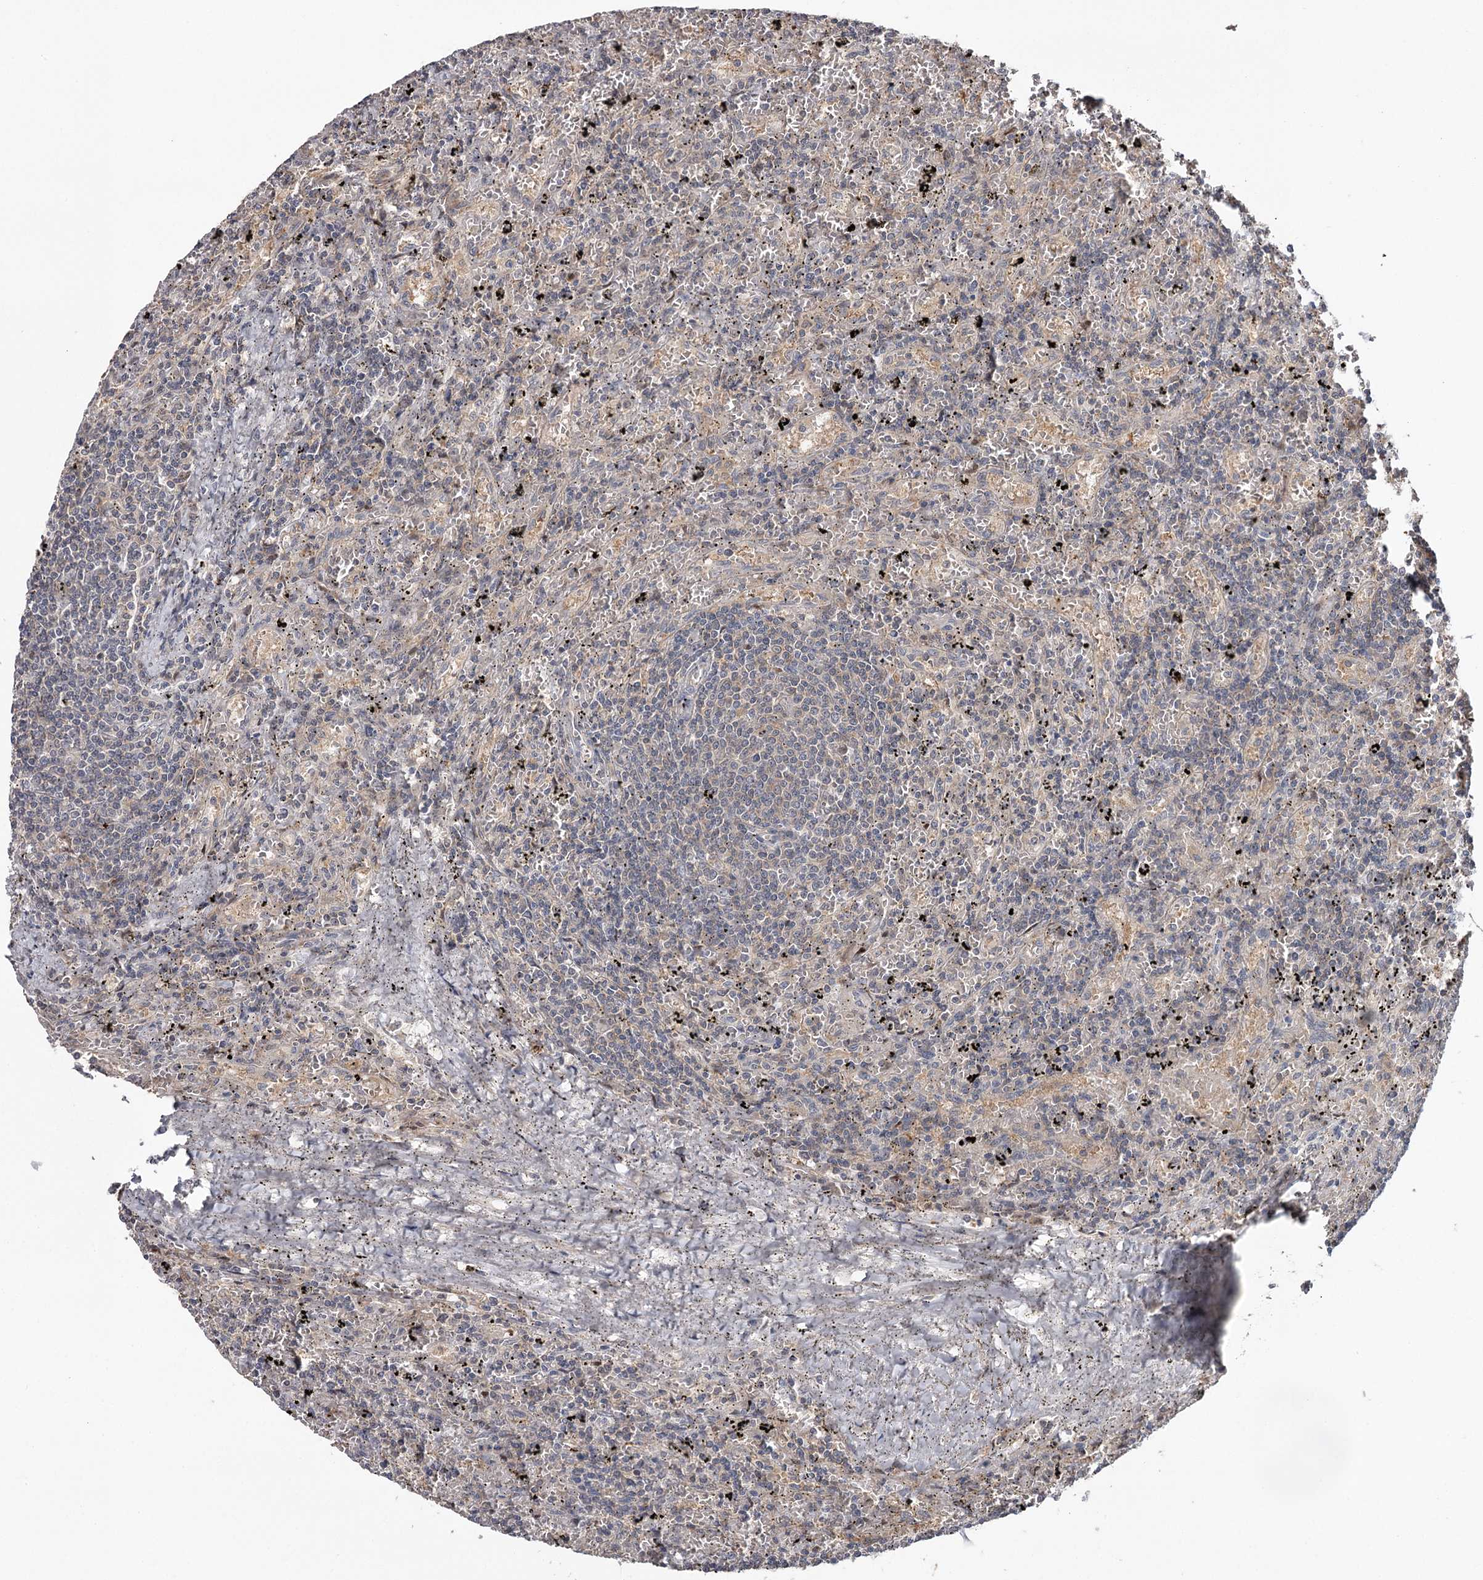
{"staining": {"intensity": "negative", "quantity": "none", "location": "none"}, "tissue": "lymphoma", "cell_type": "Tumor cells", "image_type": "cancer", "snomed": [{"axis": "morphology", "description": "Malignant lymphoma, non-Hodgkin's type, Low grade"}, {"axis": "topography", "description": "Spleen"}], "caption": "Image shows no significant protein expression in tumor cells of low-grade malignant lymphoma, non-Hodgkin's type. (DAB (3,3'-diaminobenzidine) IHC, high magnification).", "gene": "GTSF1", "patient": {"sex": "male", "age": 76}}